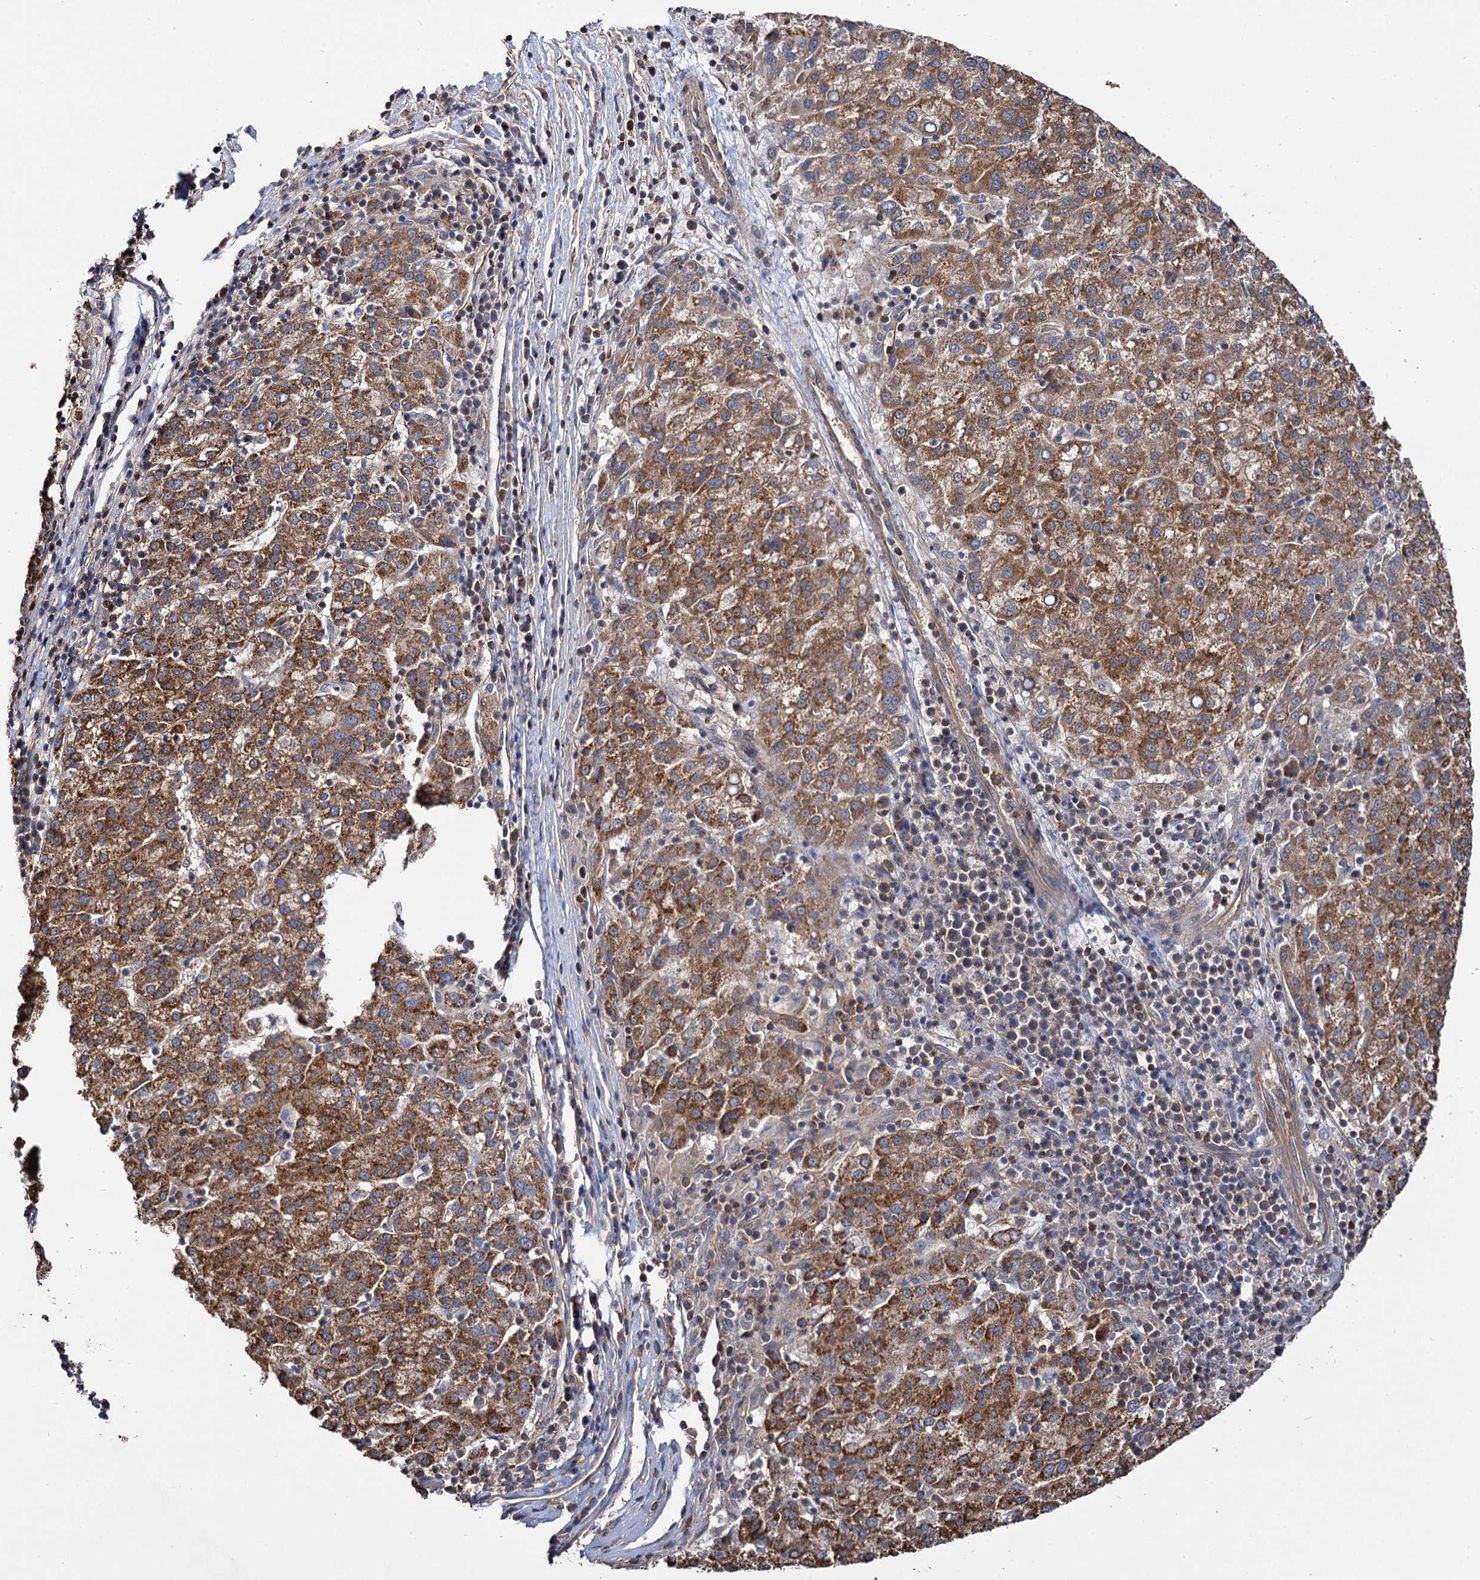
{"staining": {"intensity": "moderate", "quantity": ">75%", "location": "cytoplasmic/membranous"}, "tissue": "liver cancer", "cell_type": "Tumor cells", "image_type": "cancer", "snomed": [{"axis": "morphology", "description": "Carcinoma, Hepatocellular, NOS"}, {"axis": "topography", "description": "Liver"}], "caption": "IHC of human liver hepatocellular carcinoma displays medium levels of moderate cytoplasmic/membranous staining in approximately >75% of tumor cells.", "gene": "IDI1", "patient": {"sex": "female", "age": 58}}